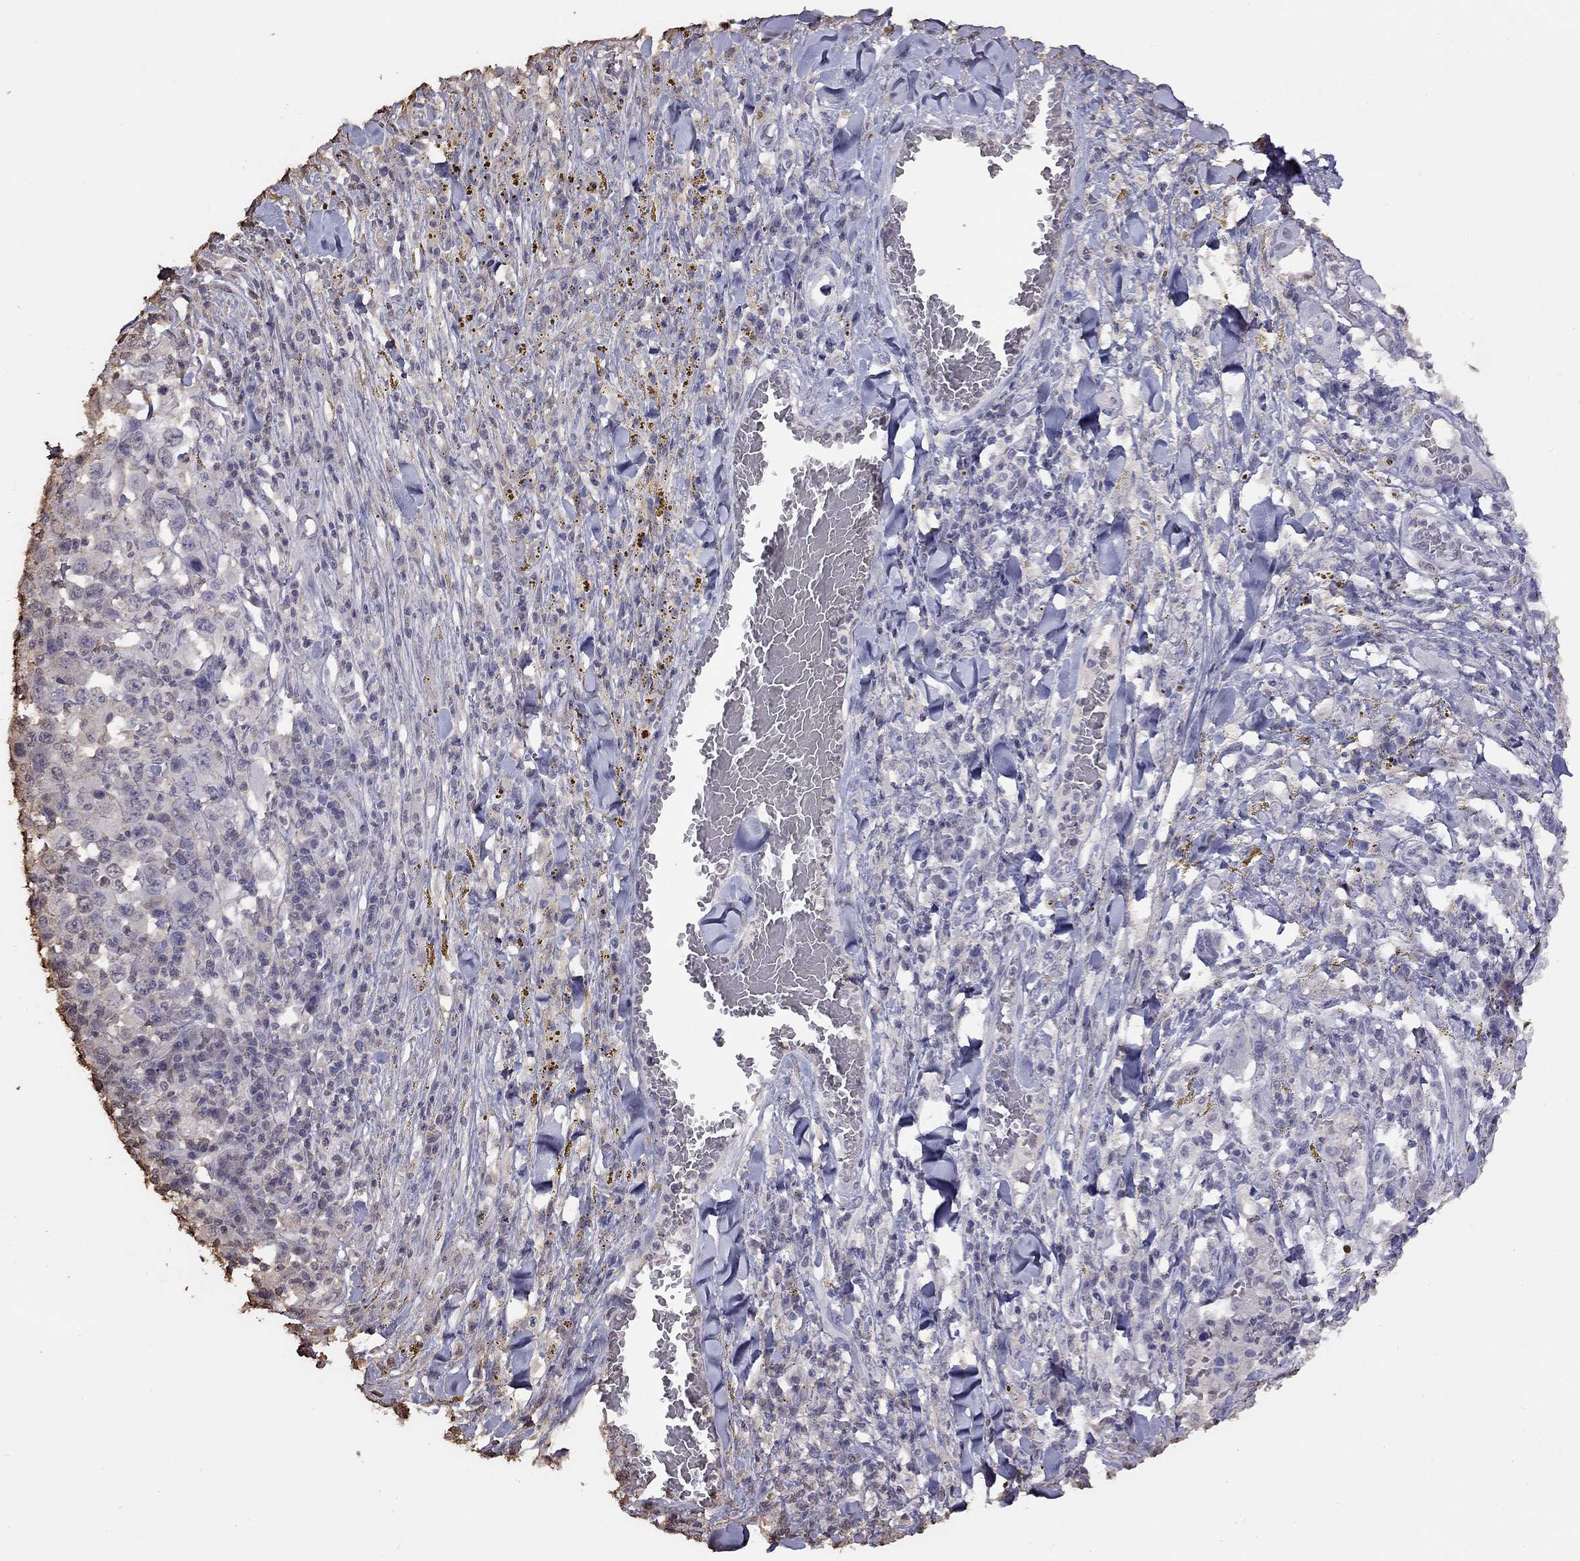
{"staining": {"intensity": "negative", "quantity": "none", "location": "none"}, "tissue": "melanoma", "cell_type": "Tumor cells", "image_type": "cancer", "snomed": [{"axis": "morphology", "description": "Malignant melanoma, NOS"}, {"axis": "topography", "description": "Skin"}], "caption": "A high-resolution histopathology image shows immunohistochemistry staining of melanoma, which demonstrates no significant positivity in tumor cells.", "gene": "SUN3", "patient": {"sex": "female", "age": 91}}